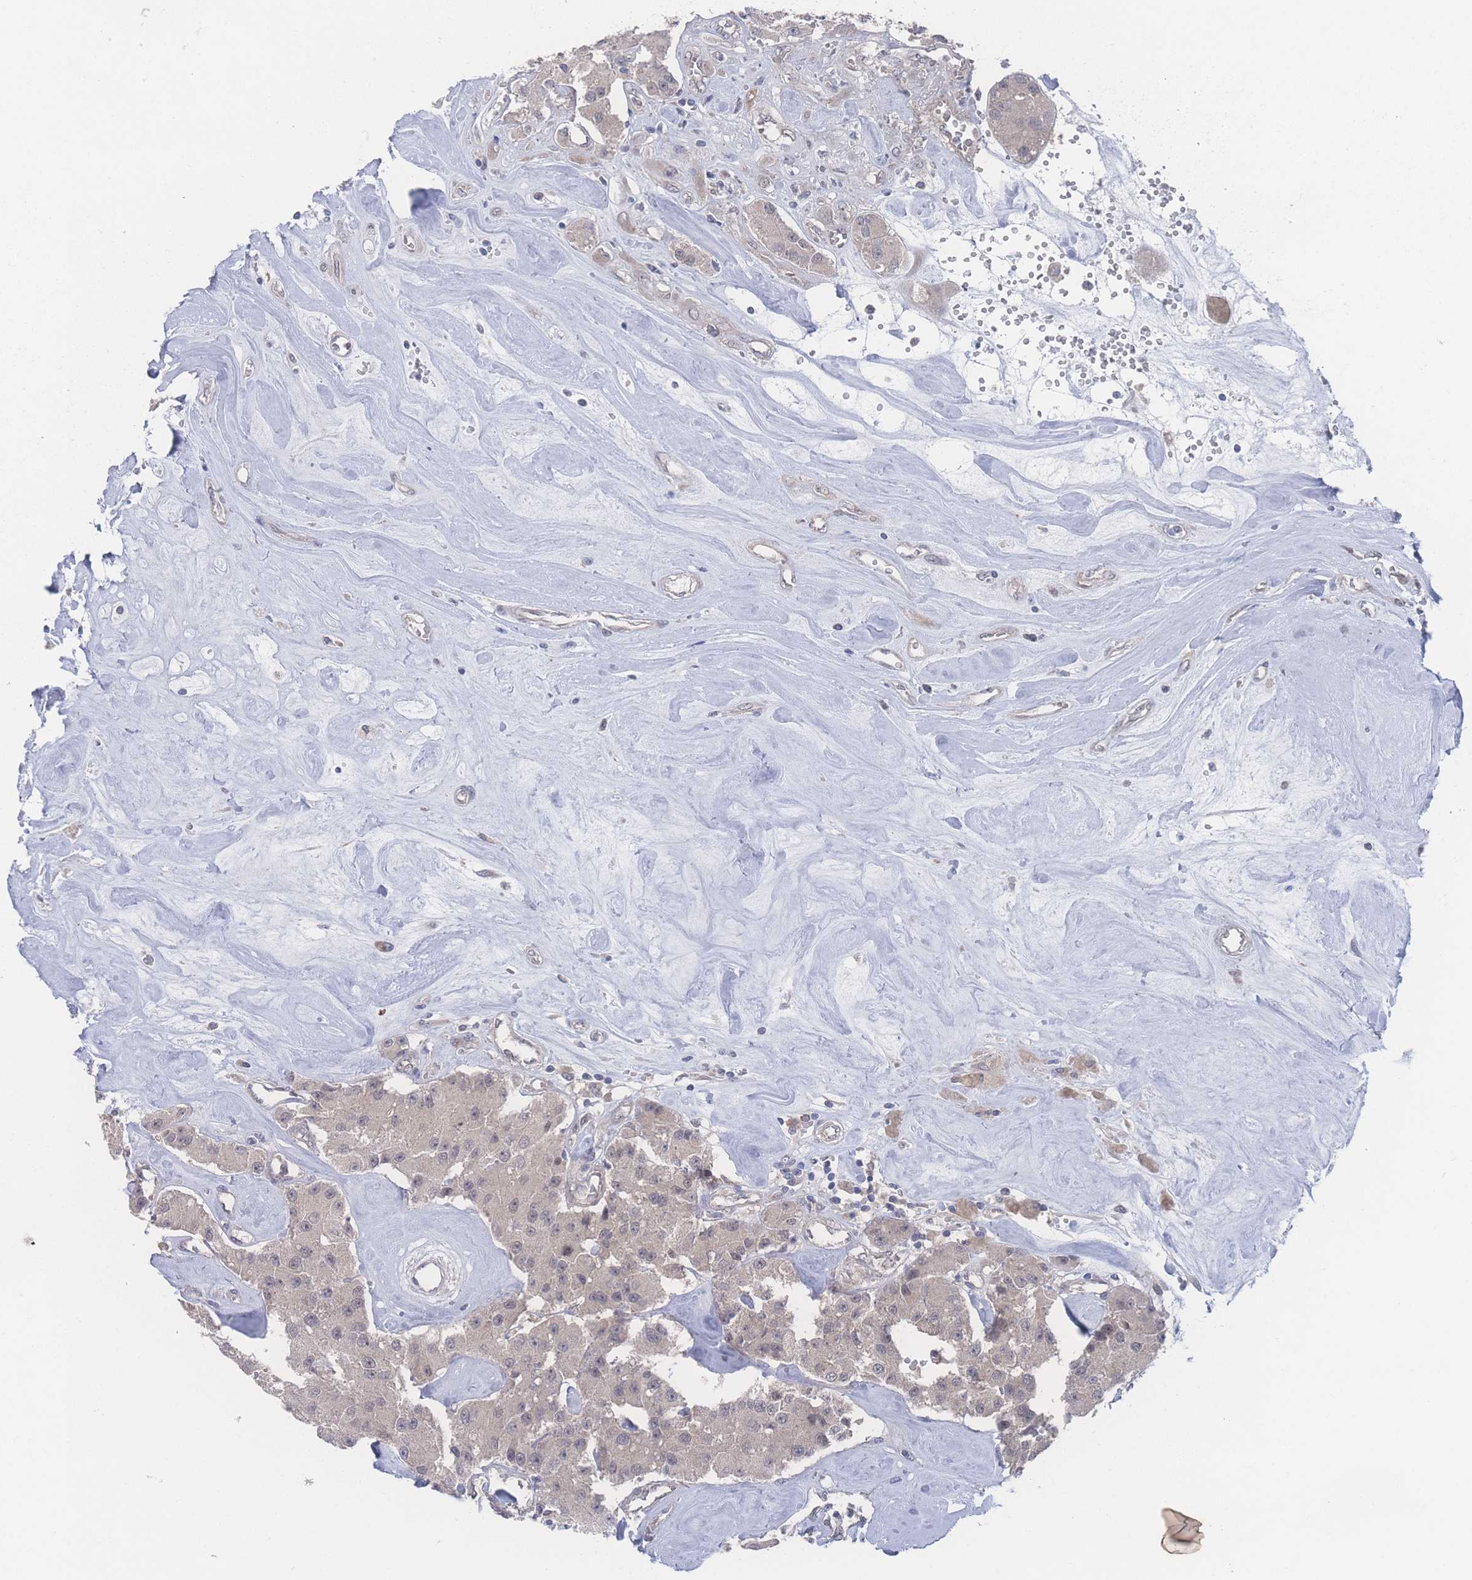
{"staining": {"intensity": "weak", "quantity": "<25%", "location": "cytoplasmic/membranous"}, "tissue": "carcinoid", "cell_type": "Tumor cells", "image_type": "cancer", "snomed": [{"axis": "morphology", "description": "Carcinoid, malignant, NOS"}, {"axis": "topography", "description": "Pancreas"}], "caption": "Human malignant carcinoid stained for a protein using immunohistochemistry exhibits no staining in tumor cells.", "gene": "NBEAL1", "patient": {"sex": "male", "age": 41}}